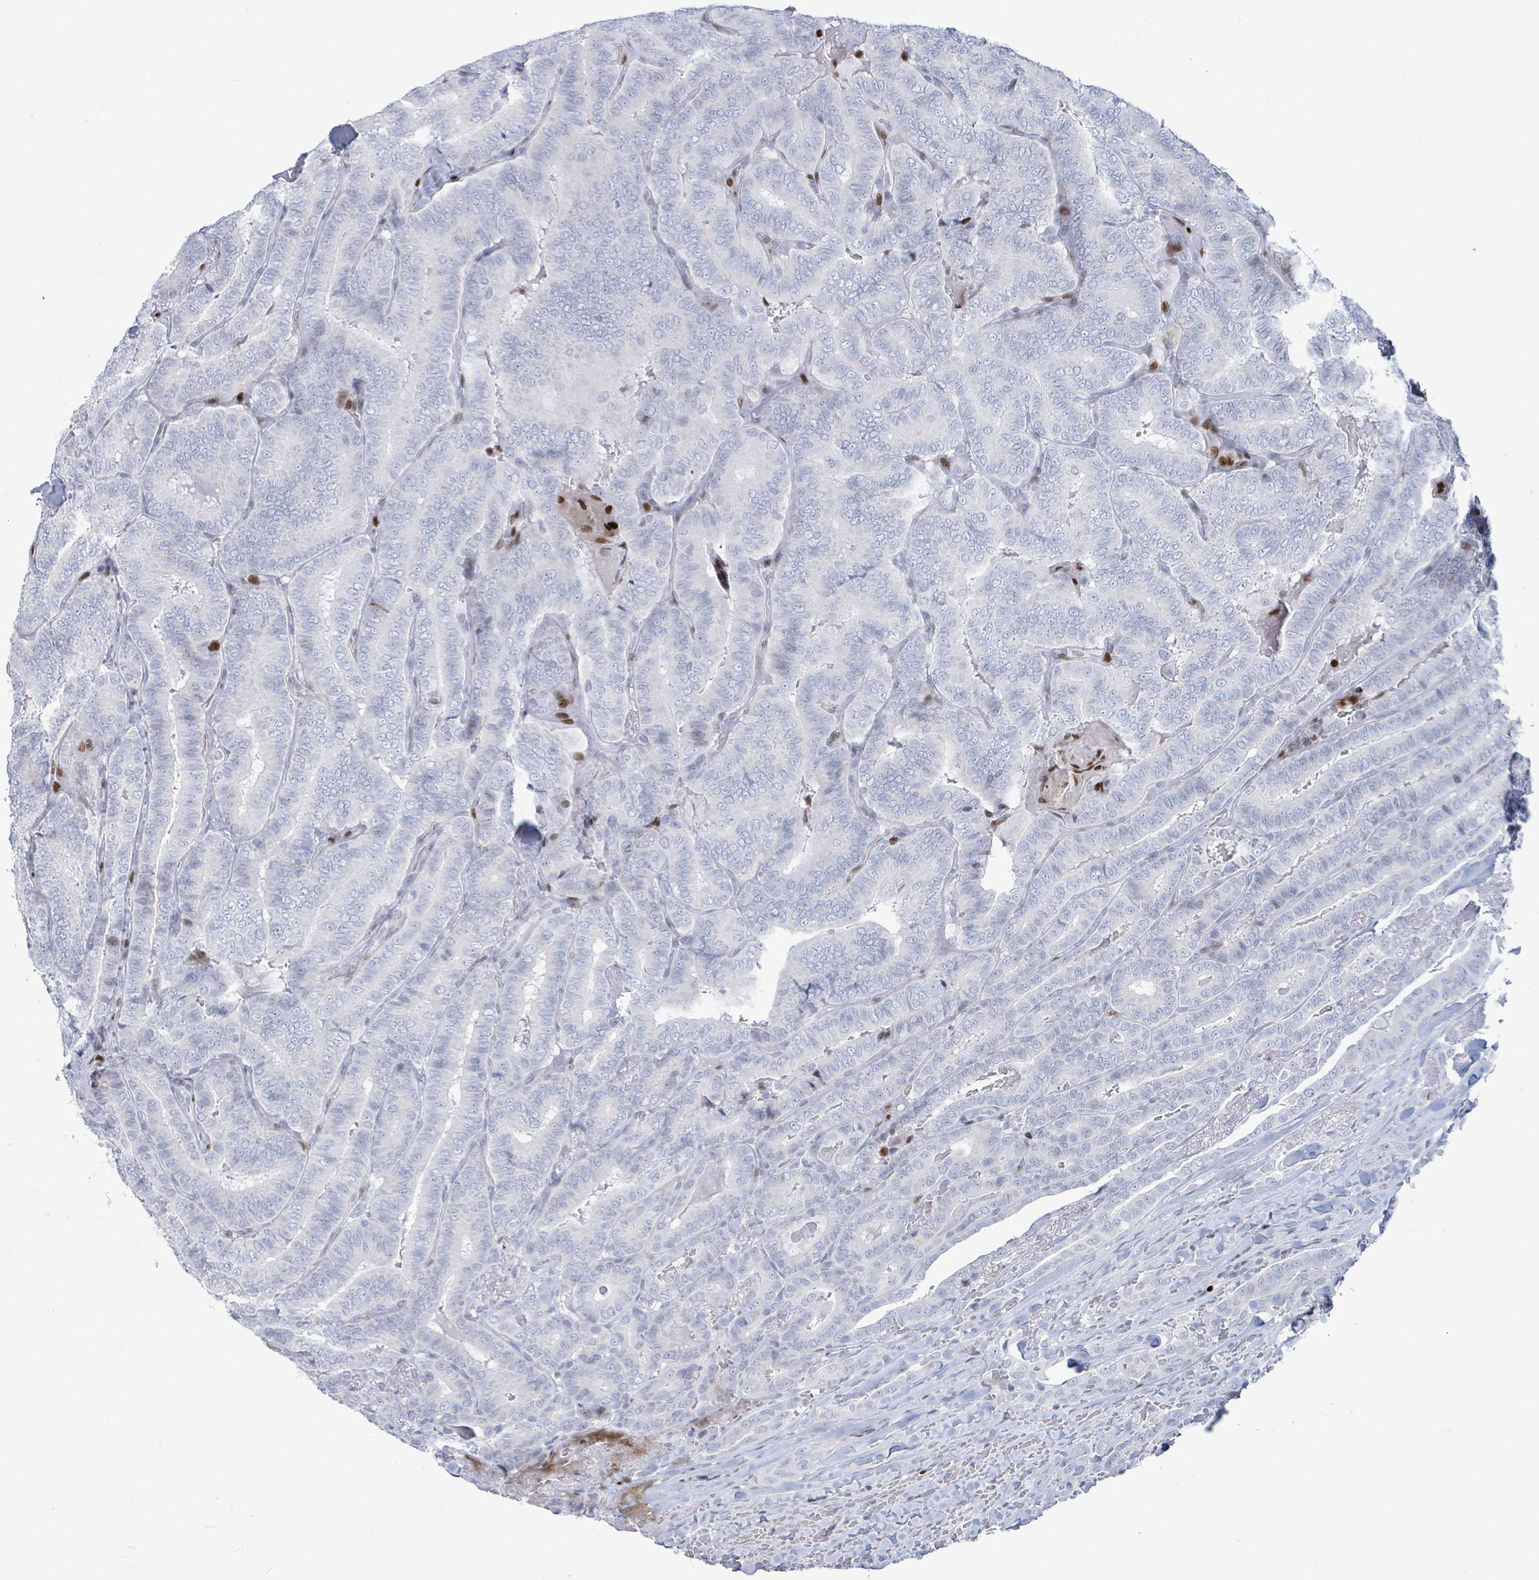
{"staining": {"intensity": "negative", "quantity": "none", "location": "none"}, "tissue": "thyroid cancer", "cell_type": "Tumor cells", "image_type": "cancer", "snomed": [{"axis": "morphology", "description": "Papillary adenocarcinoma, NOS"}, {"axis": "topography", "description": "Thyroid gland"}], "caption": "Protein analysis of thyroid cancer (papillary adenocarcinoma) displays no significant staining in tumor cells.", "gene": "MALL", "patient": {"sex": "male", "age": 61}}